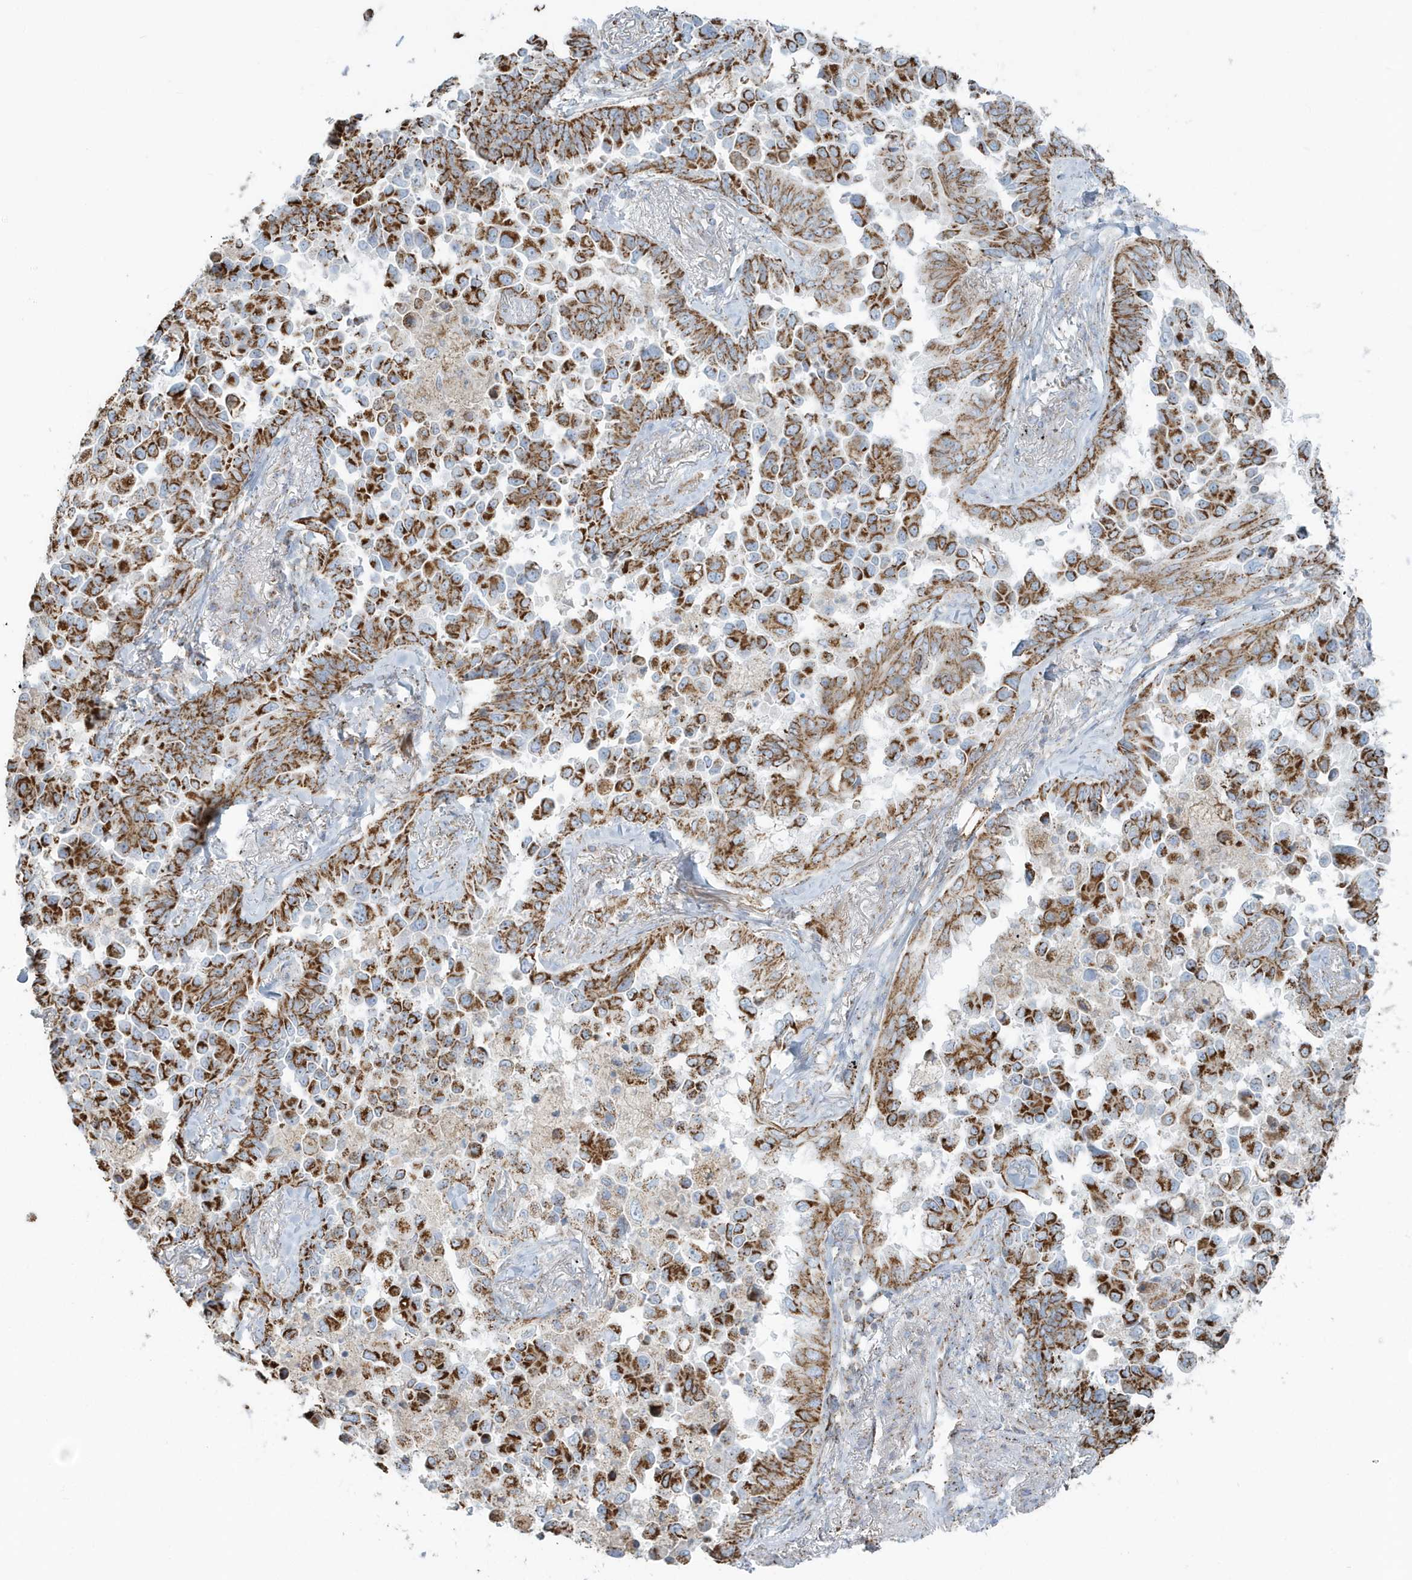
{"staining": {"intensity": "strong", "quantity": ">75%", "location": "cytoplasmic/membranous"}, "tissue": "lung cancer", "cell_type": "Tumor cells", "image_type": "cancer", "snomed": [{"axis": "morphology", "description": "Adenocarcinoma, NOS"}, {"axis": "topography", "description": "Lung"}], "caption": "High-power microscopy captured an IHC photomicrograph of lung adenocarcinoma, revealing strong cytoplasmic/membranous positivity in approximately >75% of tumor cells.", "gene": "RAB11FIP3", "patient": {"sex": "female", "age": 67}}